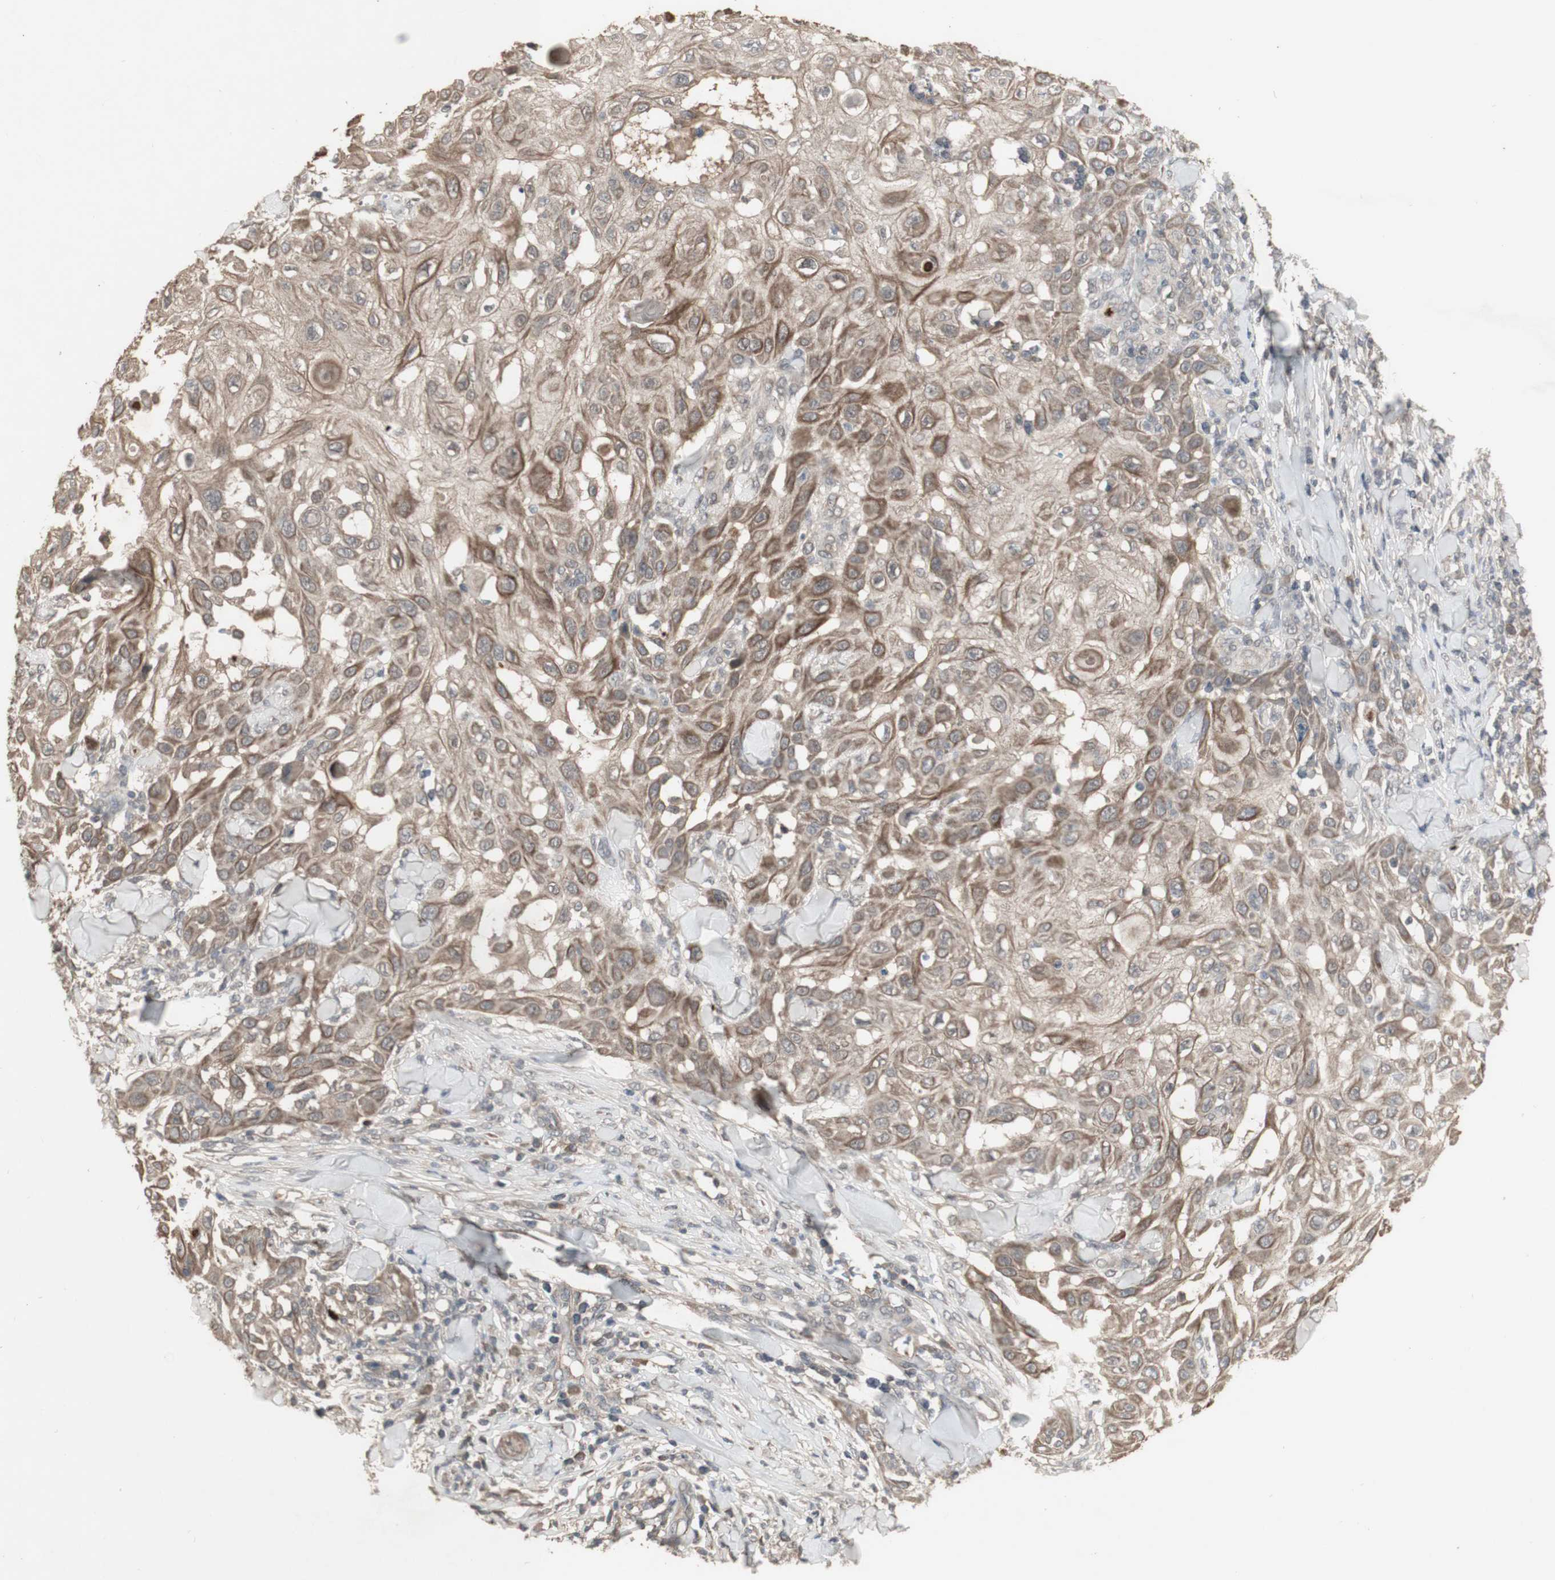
{"staining": {"intensity": "moderate", "quantity": ">75%", "location": "cytoplasmic/membranous"}, "tissue": "skin cancer", "cell_type": "Tumor cells", "image_type": "cancer", "snomed": [{"axis": "morphology", "description": "Squamous cell carcinoma, NOS"}, {"axis": "topography", "description": "Skin"}], "caption": "The image exhibits immunohistochemical staining of skin cancer (squamous cell carcinoma). There is moderate cytoplasmic/membranous positivity is identified in about >75% of tumor cells. The staining was performed using DAB (3,3'-diaminobenzidine) to visualize the protein expression in brown, while the nuclei were stained in blue with hematoxylin (Magnification: 20x).", "gene": "ALOX12", "patient": {"sex": "male", "age": 24}}